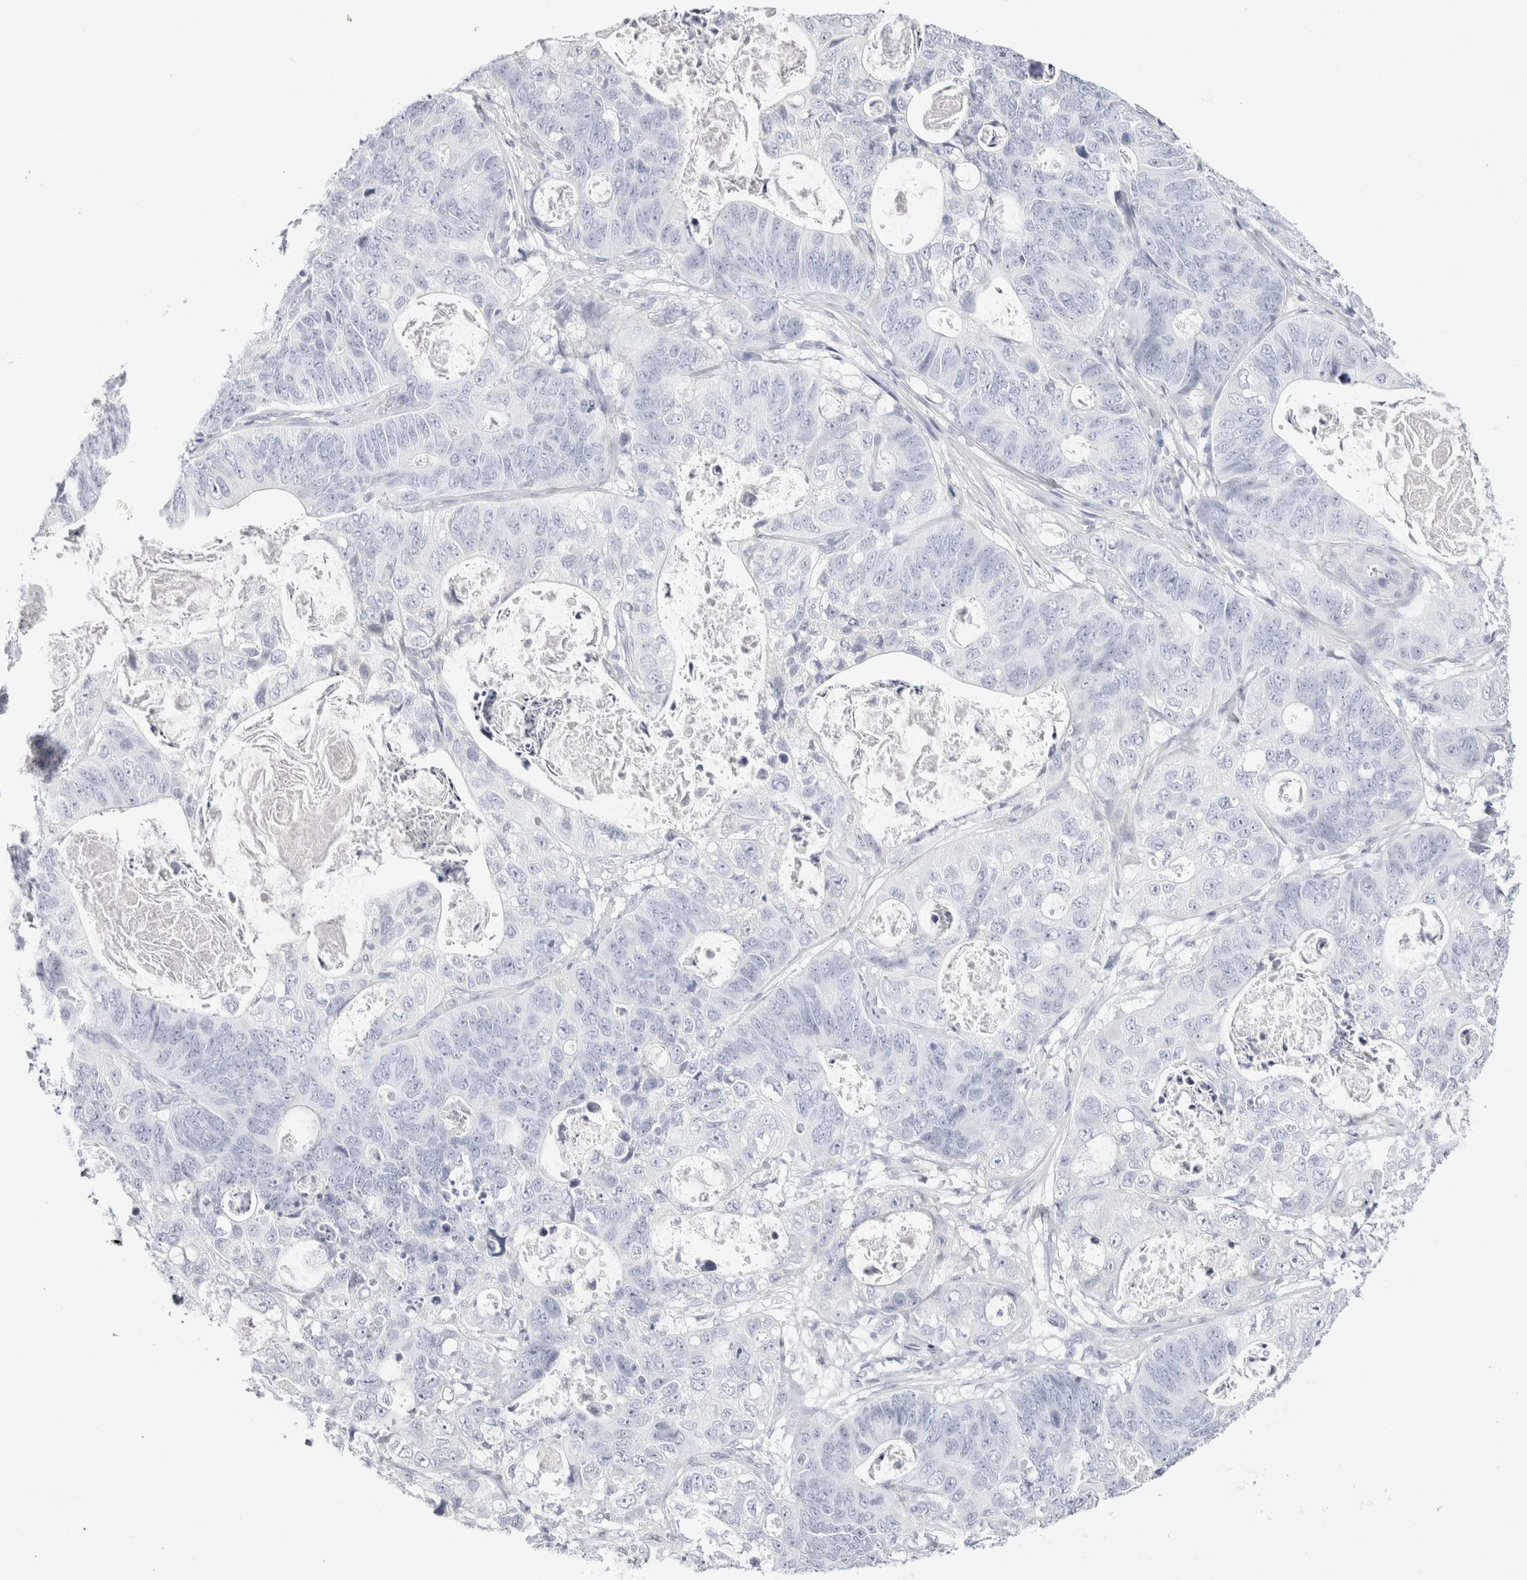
{"staining": {"intensity": "negative", "quantity": "none", "location": "none"}, "tissue": "stomach cancer", "cell_type": "Tumor cells", "image_type": "cancer", "snomed": [{"axis": "morphology", "description": "Normal tissue, NOS"}, {"axis": "morphology", "description": "Adenocarcinoma, NOS"}, {"axis": "topography", "description": "Stomach"}], "caption": "Immunohistochemical staining of adenocarcinoma (stomach) demonstrates no significant expression in tumor cells.", "gene": "GARIN1A", "patient": {"sex": "female", "age": 89}}